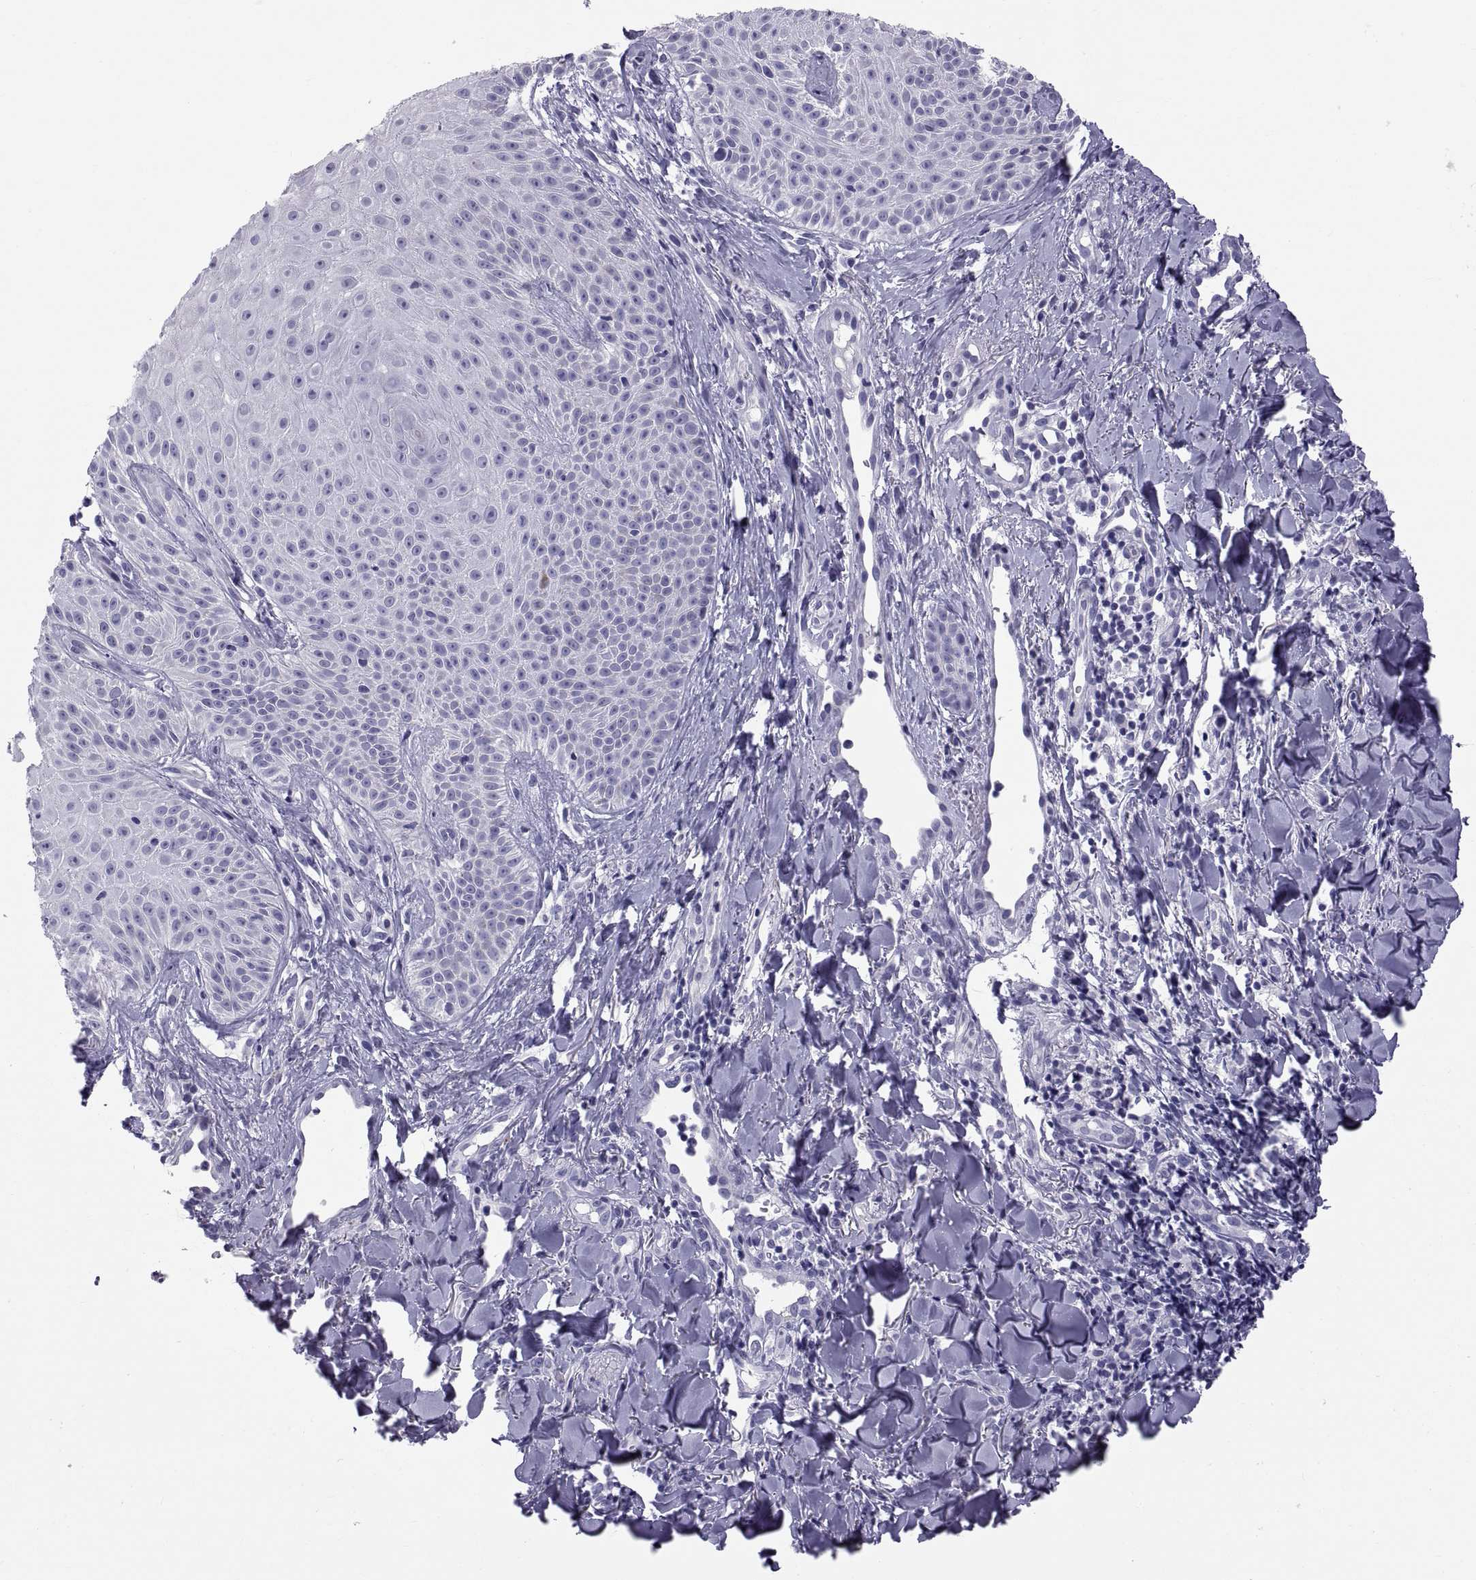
{"staining": {"intensity": "negative", "quantity": "none", "location": "none"}, "tissue": "melanoma", "cell_type": "Tumor cells", "image_type": "cancer", "snomed": [{"axis": "morphology", "description": "Malignant melanoma, NOS"}, {"axis": "topography", "description": "Skin"}], "caption": "The histopathology image exhibits no staining of tumor cells in melanoma.", "gene": "RNASE12", "patient": {"sex": "male", "age": 67}}